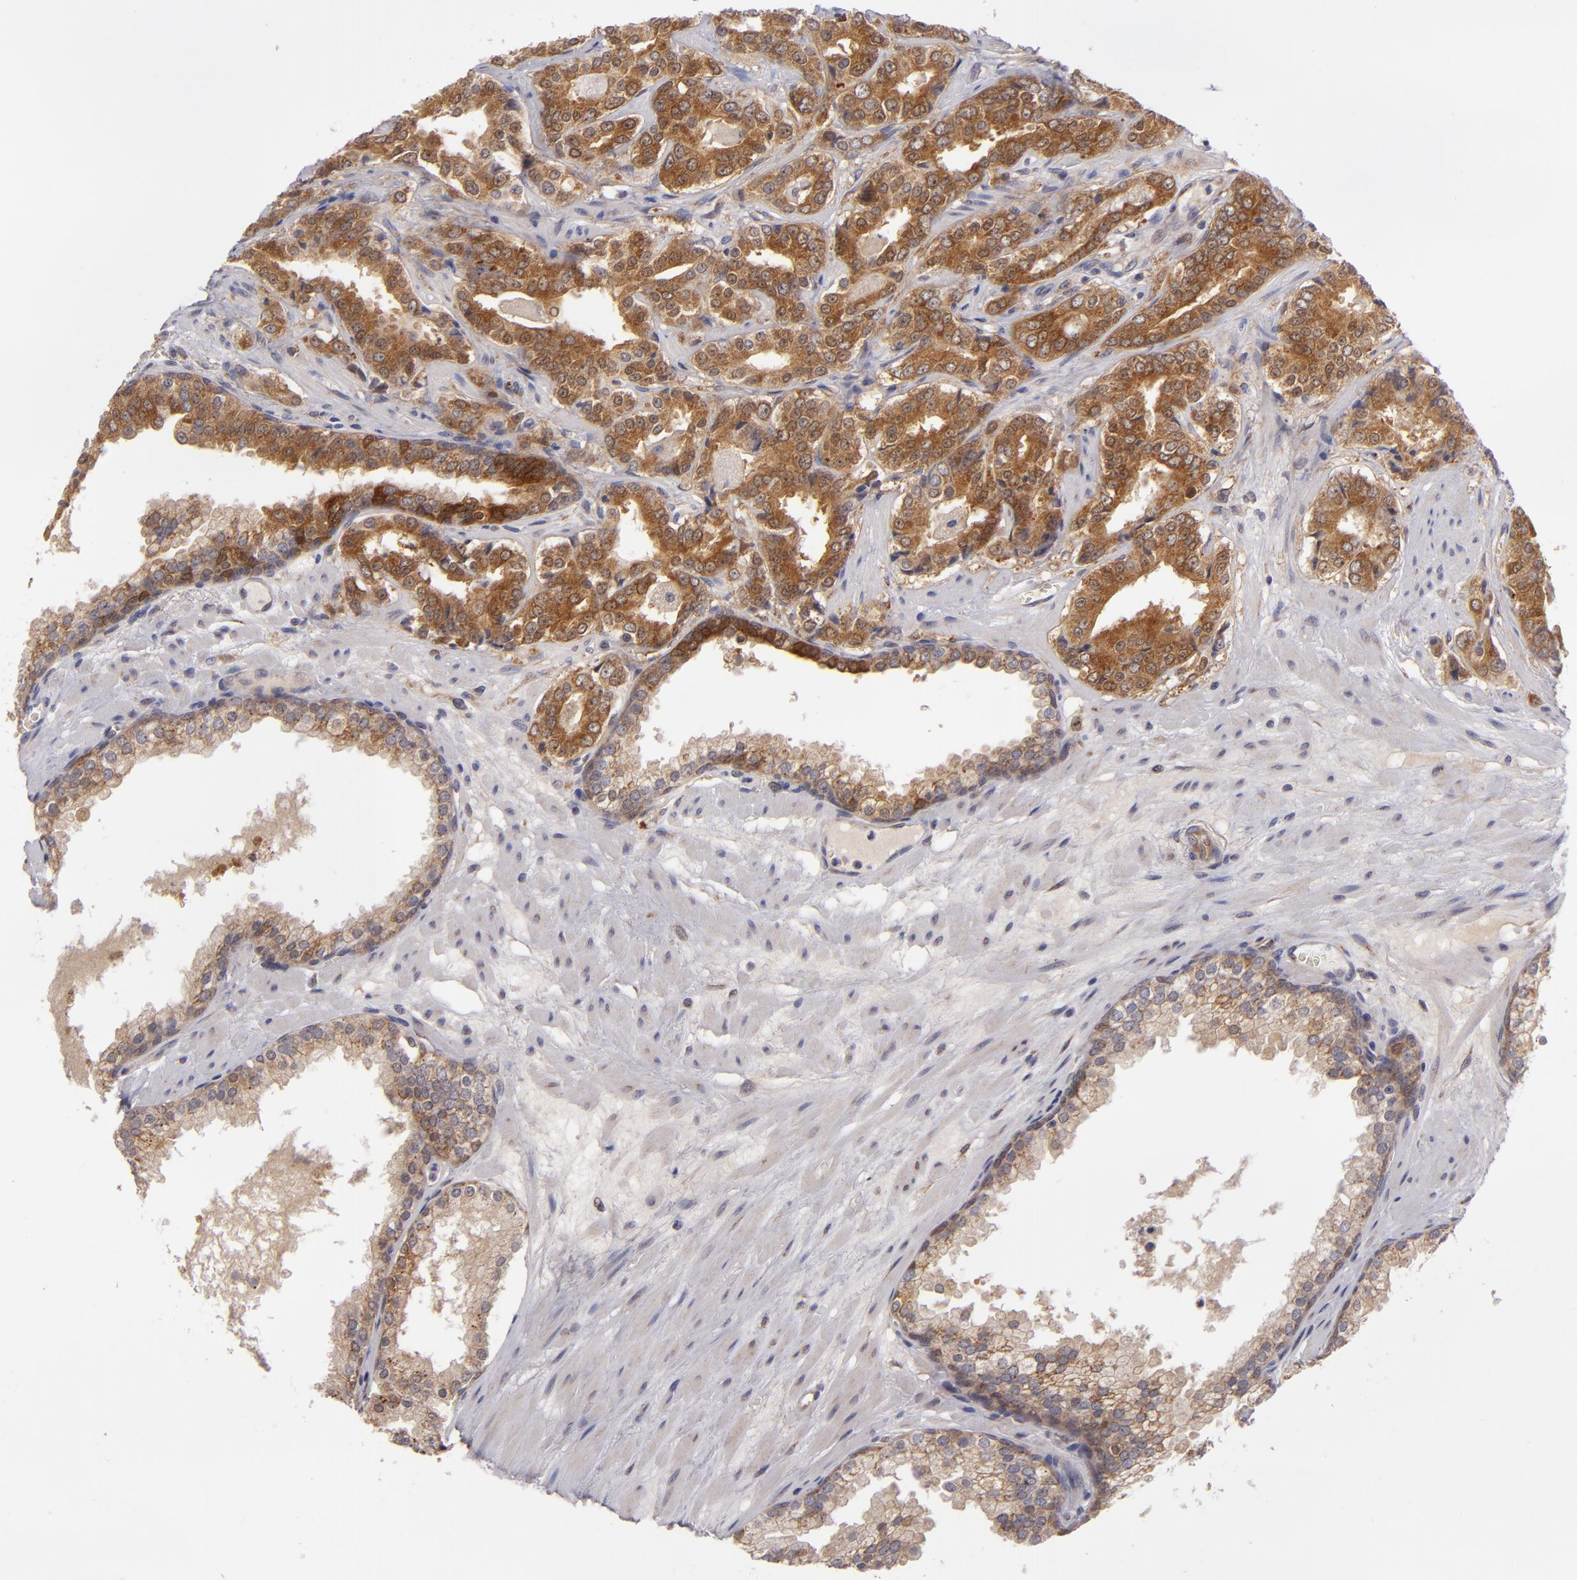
{"staining": {"intensity": "strong", "quantity": ">75%", "location": "cytoplasmic/membranous"}, "tissue": "prostate cancer", "cell_type": "Tumor cells", "image_type": "cancer", "snomed": [{"axis": "morphology", "description": "Adenocarcinoma, Medium grade"}, {"axis": "topography", "description": "Prostate"}], "caption": "A brown stain highlights strong cytoplasmic/membranous positivity of a protein in human medium-grade adenocarcinoma (prostate) tumor cells.", "gene": "SH2D4A", "patient": {"sex": "male", "age": 60}}